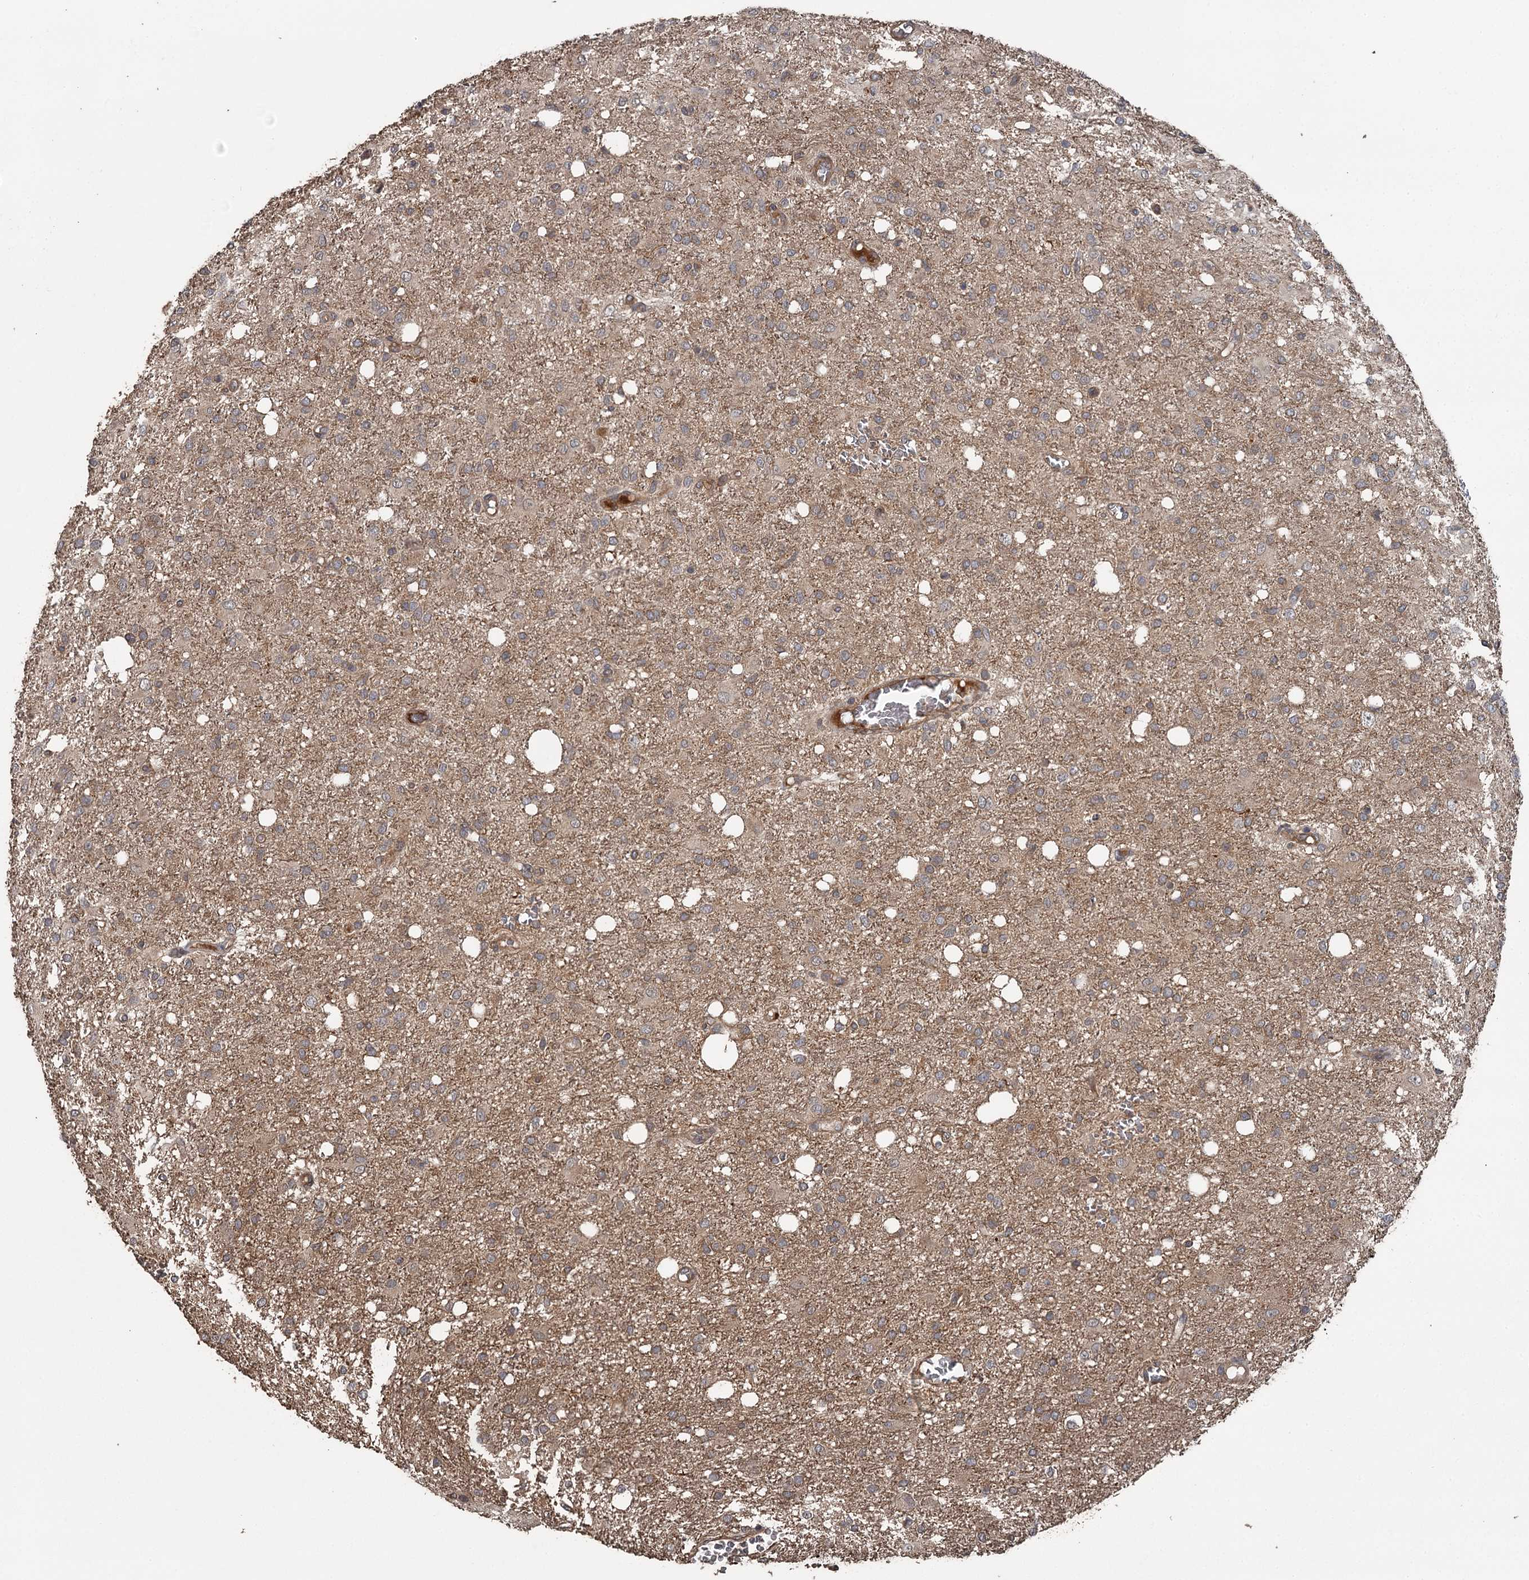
{"staining": {"intensity": "moderate", "quantity": "25%-75%", "location": "cytoplasmic/membranous"}, "tissue": "glioma", "cell_type": "Tumor cells", "image_type": "cancer", "snomed": [{"axis": "morphology", "description": "Glioma, malignant, High grade"}, {"axis": "topography", "description": "Brain"}], "caption": "A medium amount of moderate cytoplasmic/membranous staining is identified in approximately 25%-75% of tumor cells in glioma tissue.", "gene": "RAB21", "patient": {"sex": "female", "age": 59}}